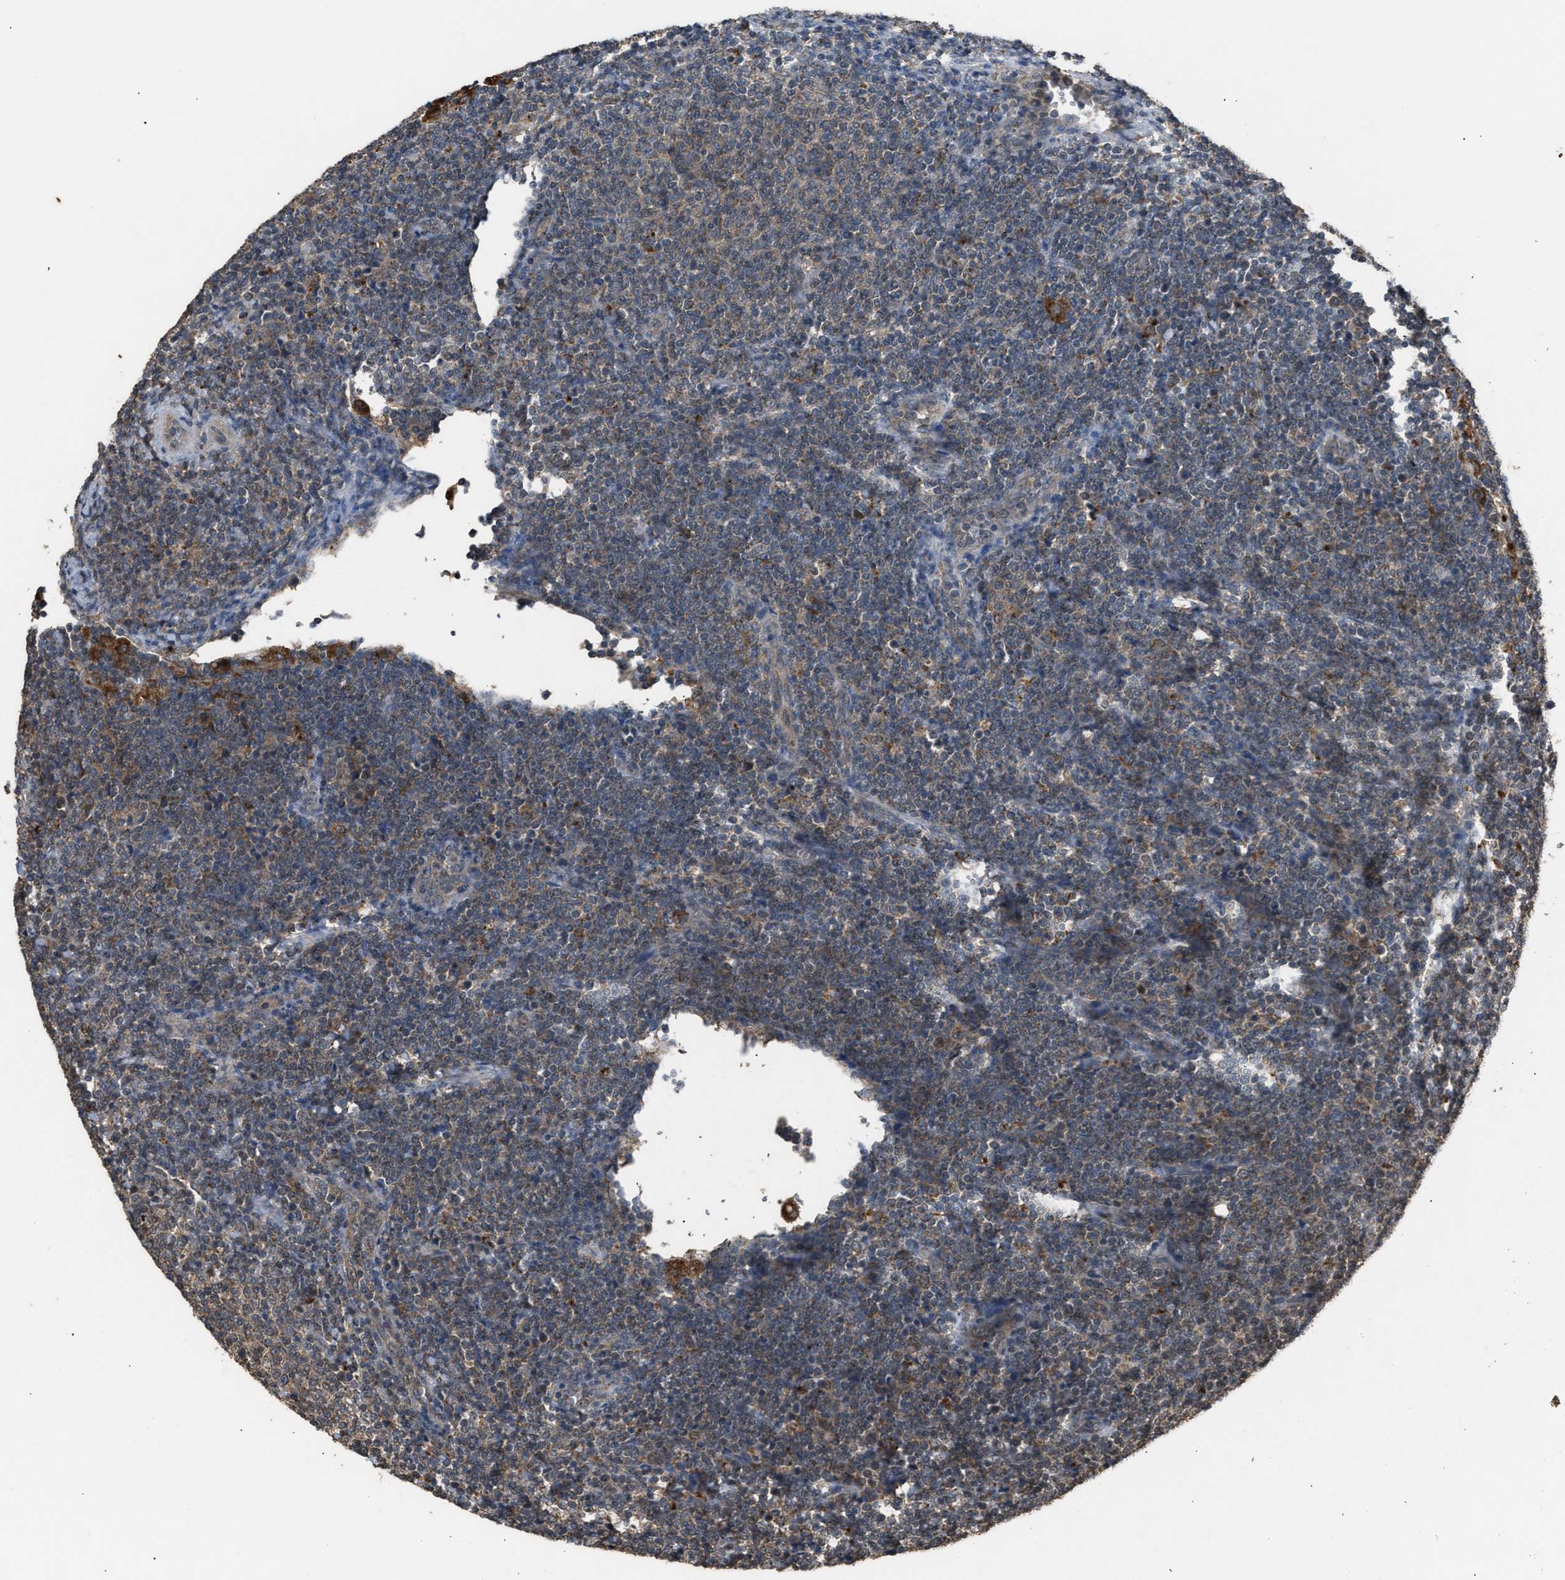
{"staining": {"intensity": "weak", "quantity": ">75%", "location": "cytoplasmic/membranous"}, "tissue": "lymphoma", "cell_type": "Tumor cells", "image_type": "cancer", "snomed": [{"axis": "morphology", "description": "Malignant lymphoma, non-Hodgkin's type, Low grade"}, {"axis": "topography", "description": "Lymph node"}], "caption": "Immunohistochemistry (IHC) image of human lymphoma stained for a protein (brown), which shows low levels of weak cytoplasmic/membranous positivity in approximately >75% of tumor cells.", "gene": "PSMD1", "patient": {"sex": "male", "age": 66}}